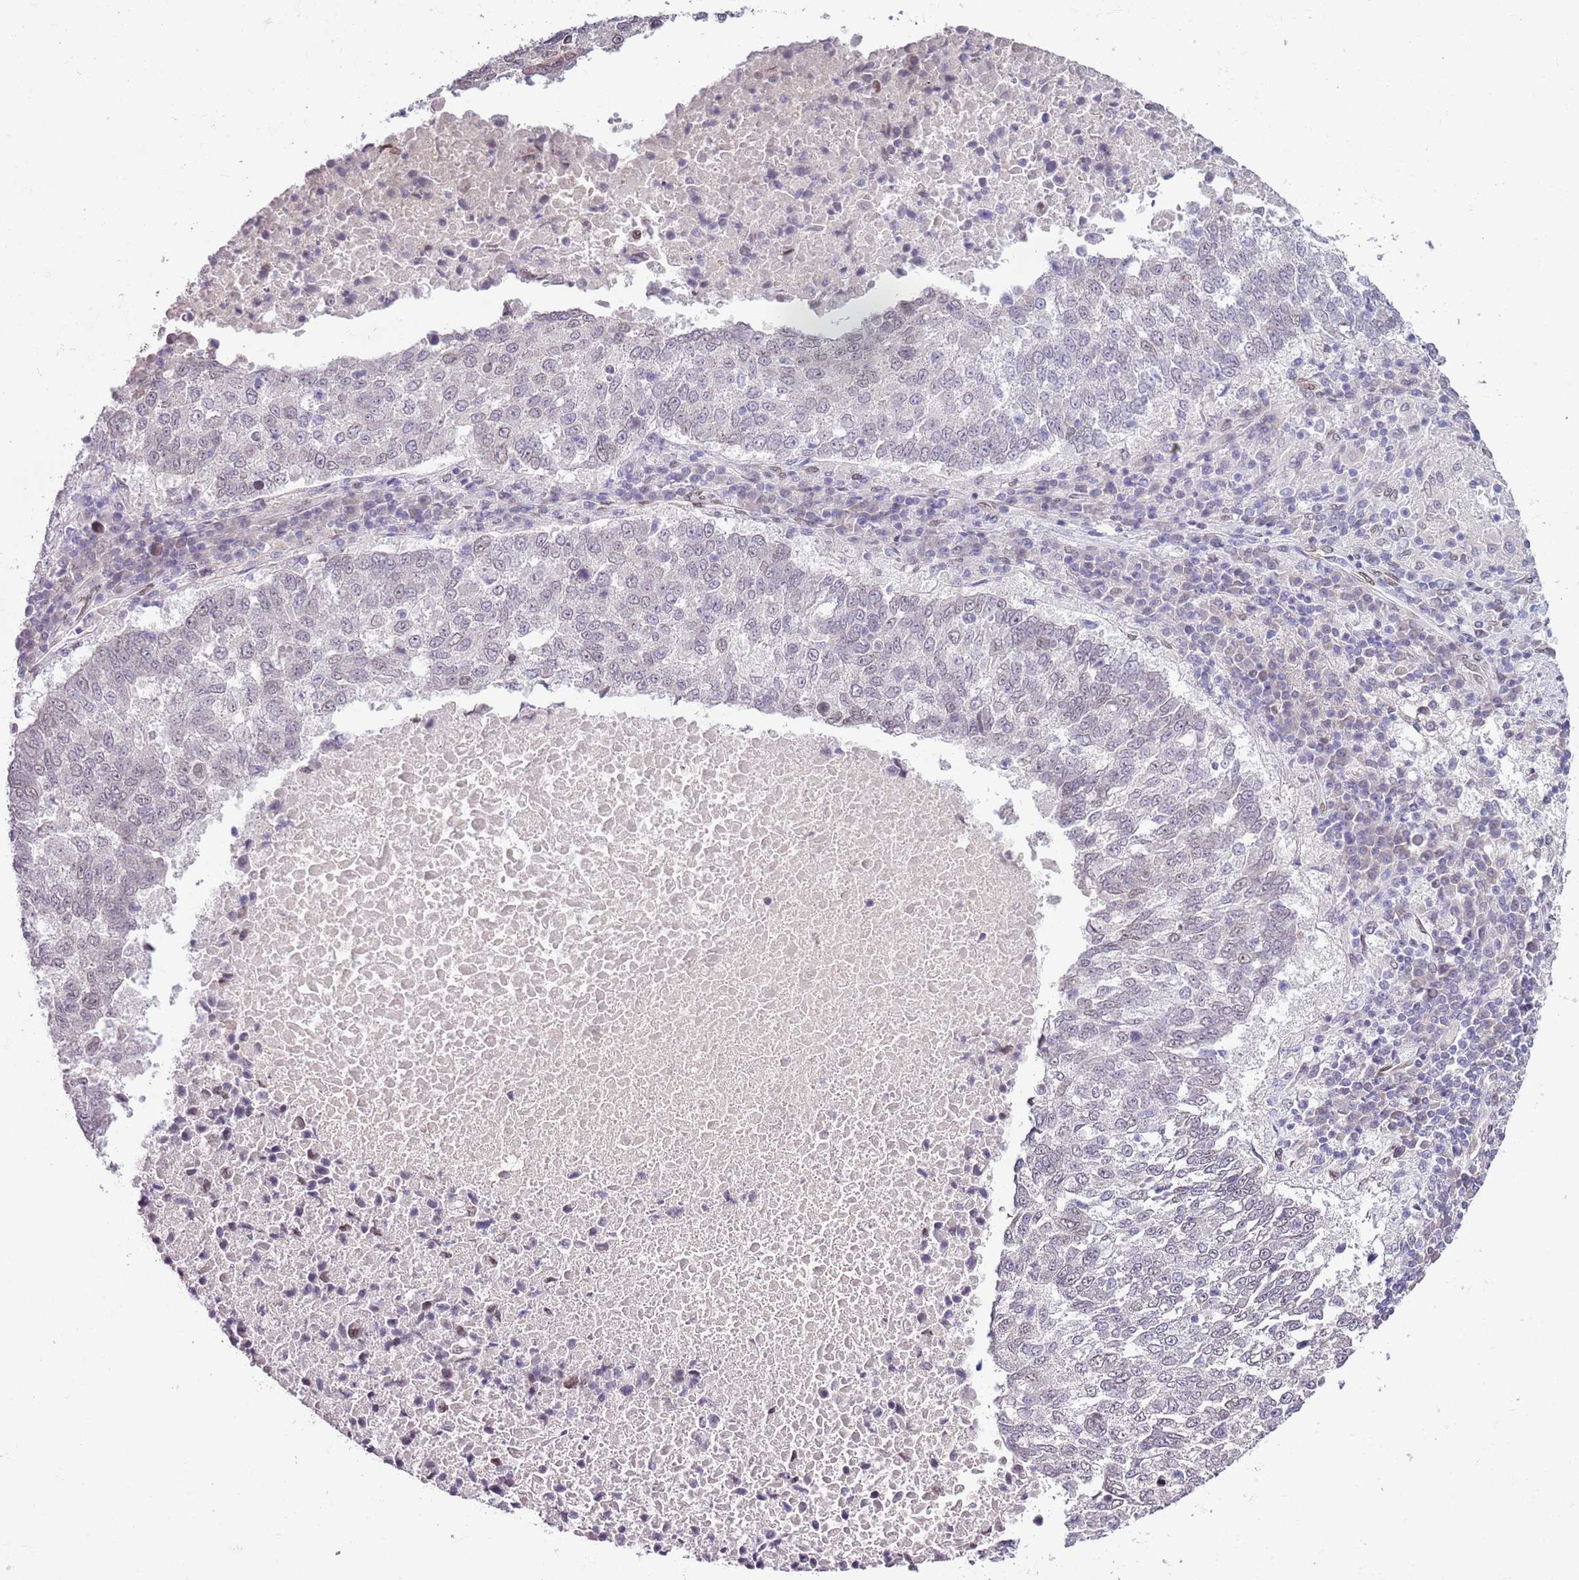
{"staining": {"intensity": "negative", "quantity": "none", "location": "none"}, "tissue": "lung cancer", "cell_type": "Tumor cells", "image_type": "cancer", "snomed": [{"axis": "morphology", "description": "Squamous cell carcinoma, NOS"}, {"axis": "topography", "description": "Lung"}], "caption": "DAB (3,3'-diaminobenzidine) immunohistochemical staining of lung cancer (squamous cell carcinoma) exhibits no significant staining in tumor cells.", "gene": "ZGLP1", "patient": {"sex": "male", "age": 73}}